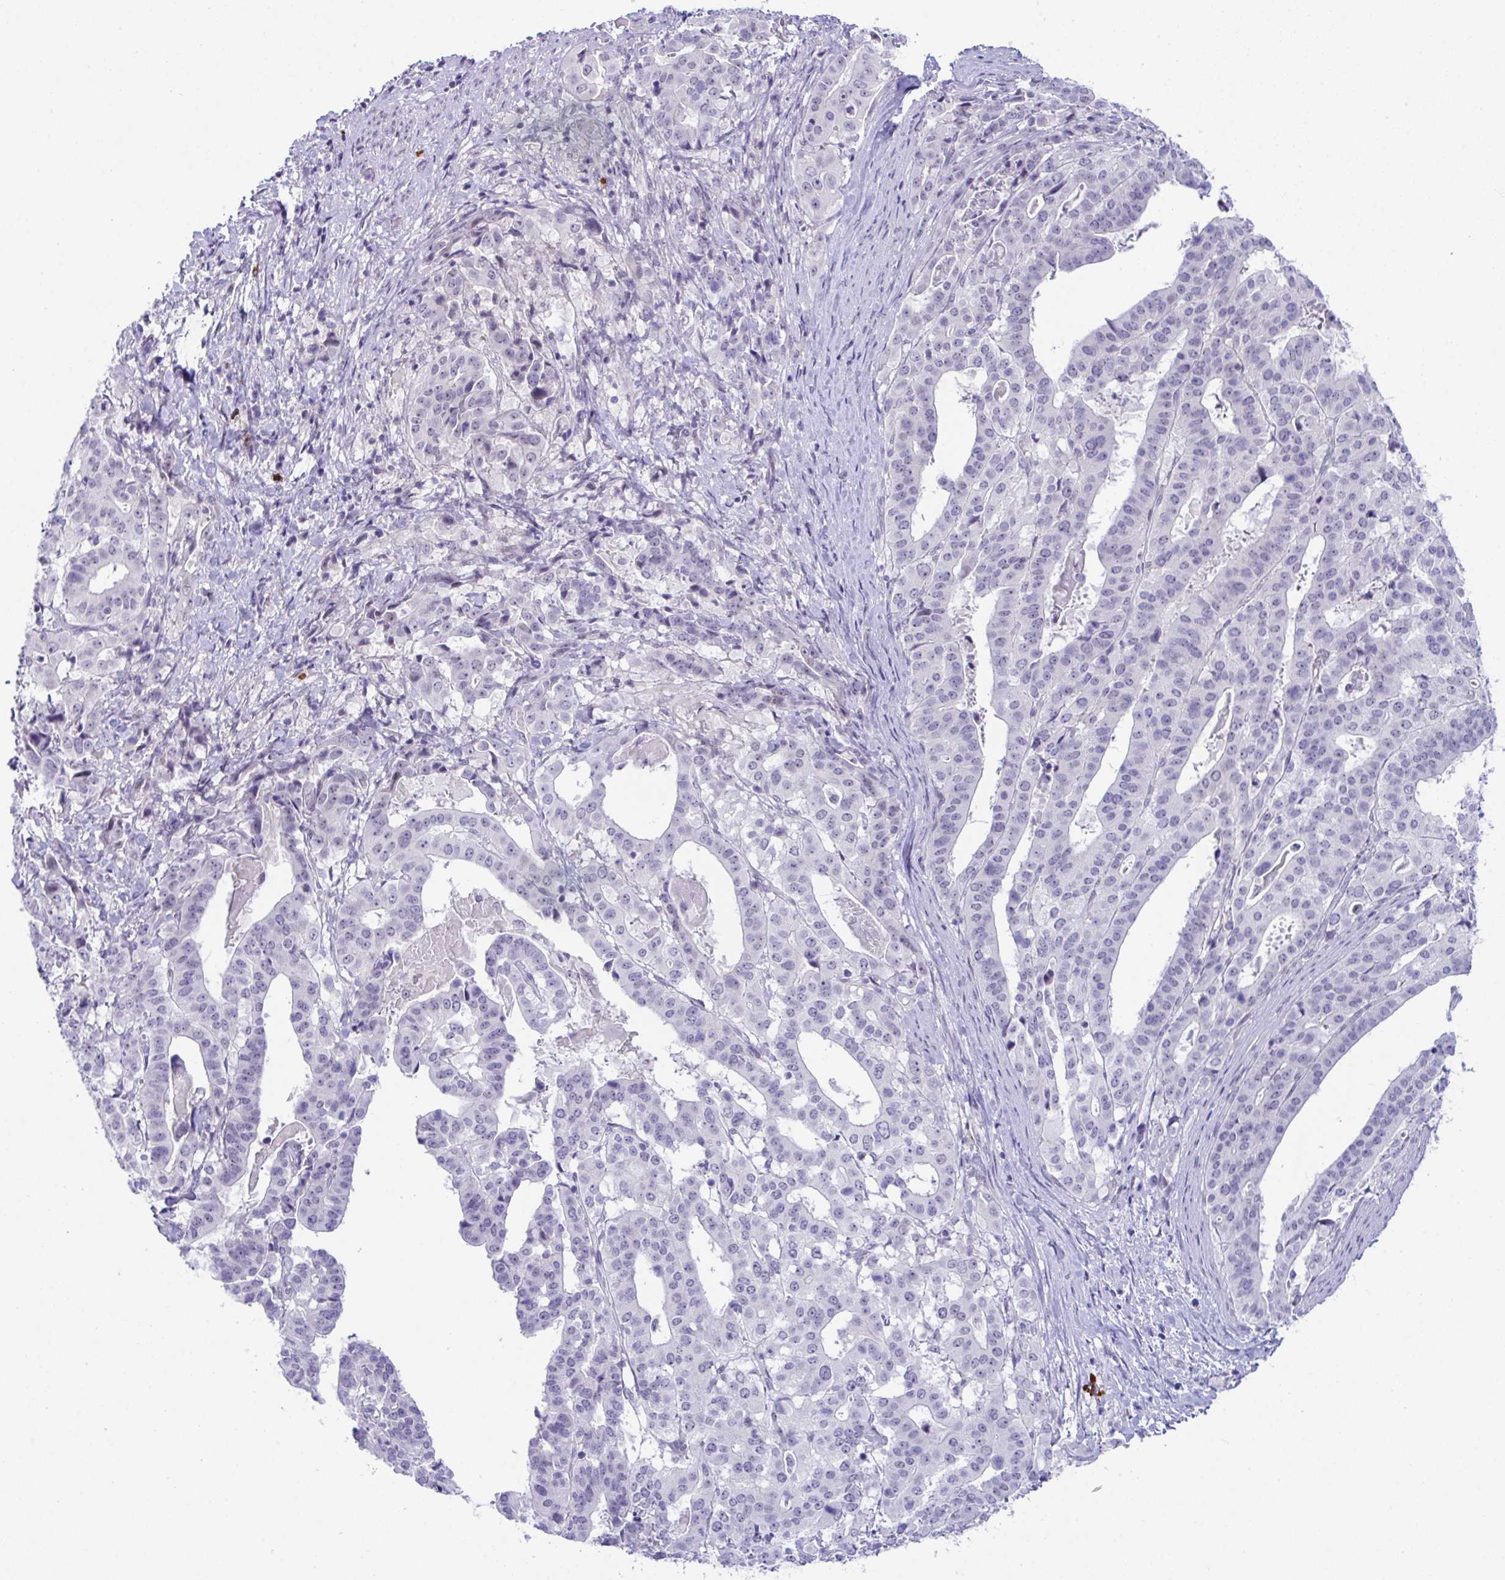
{"staining": {"intensity": "negative", "quantity": "none", "location": "none"}, "tissue": "stomach cancer", "cell_type": "Tumor cells", "image_type": "cancer", "snomed": [{"axis": "morphology", "description": "Adenocarcinoma, NOS"}, {"axis": "topography", "description": "Stomach"}], "caption": "There is no significant staining in tumor cells of stomach cancer (adenocarcinoma).", "gene": "USP35", "patient": {"sex": "male", "age": 48}}